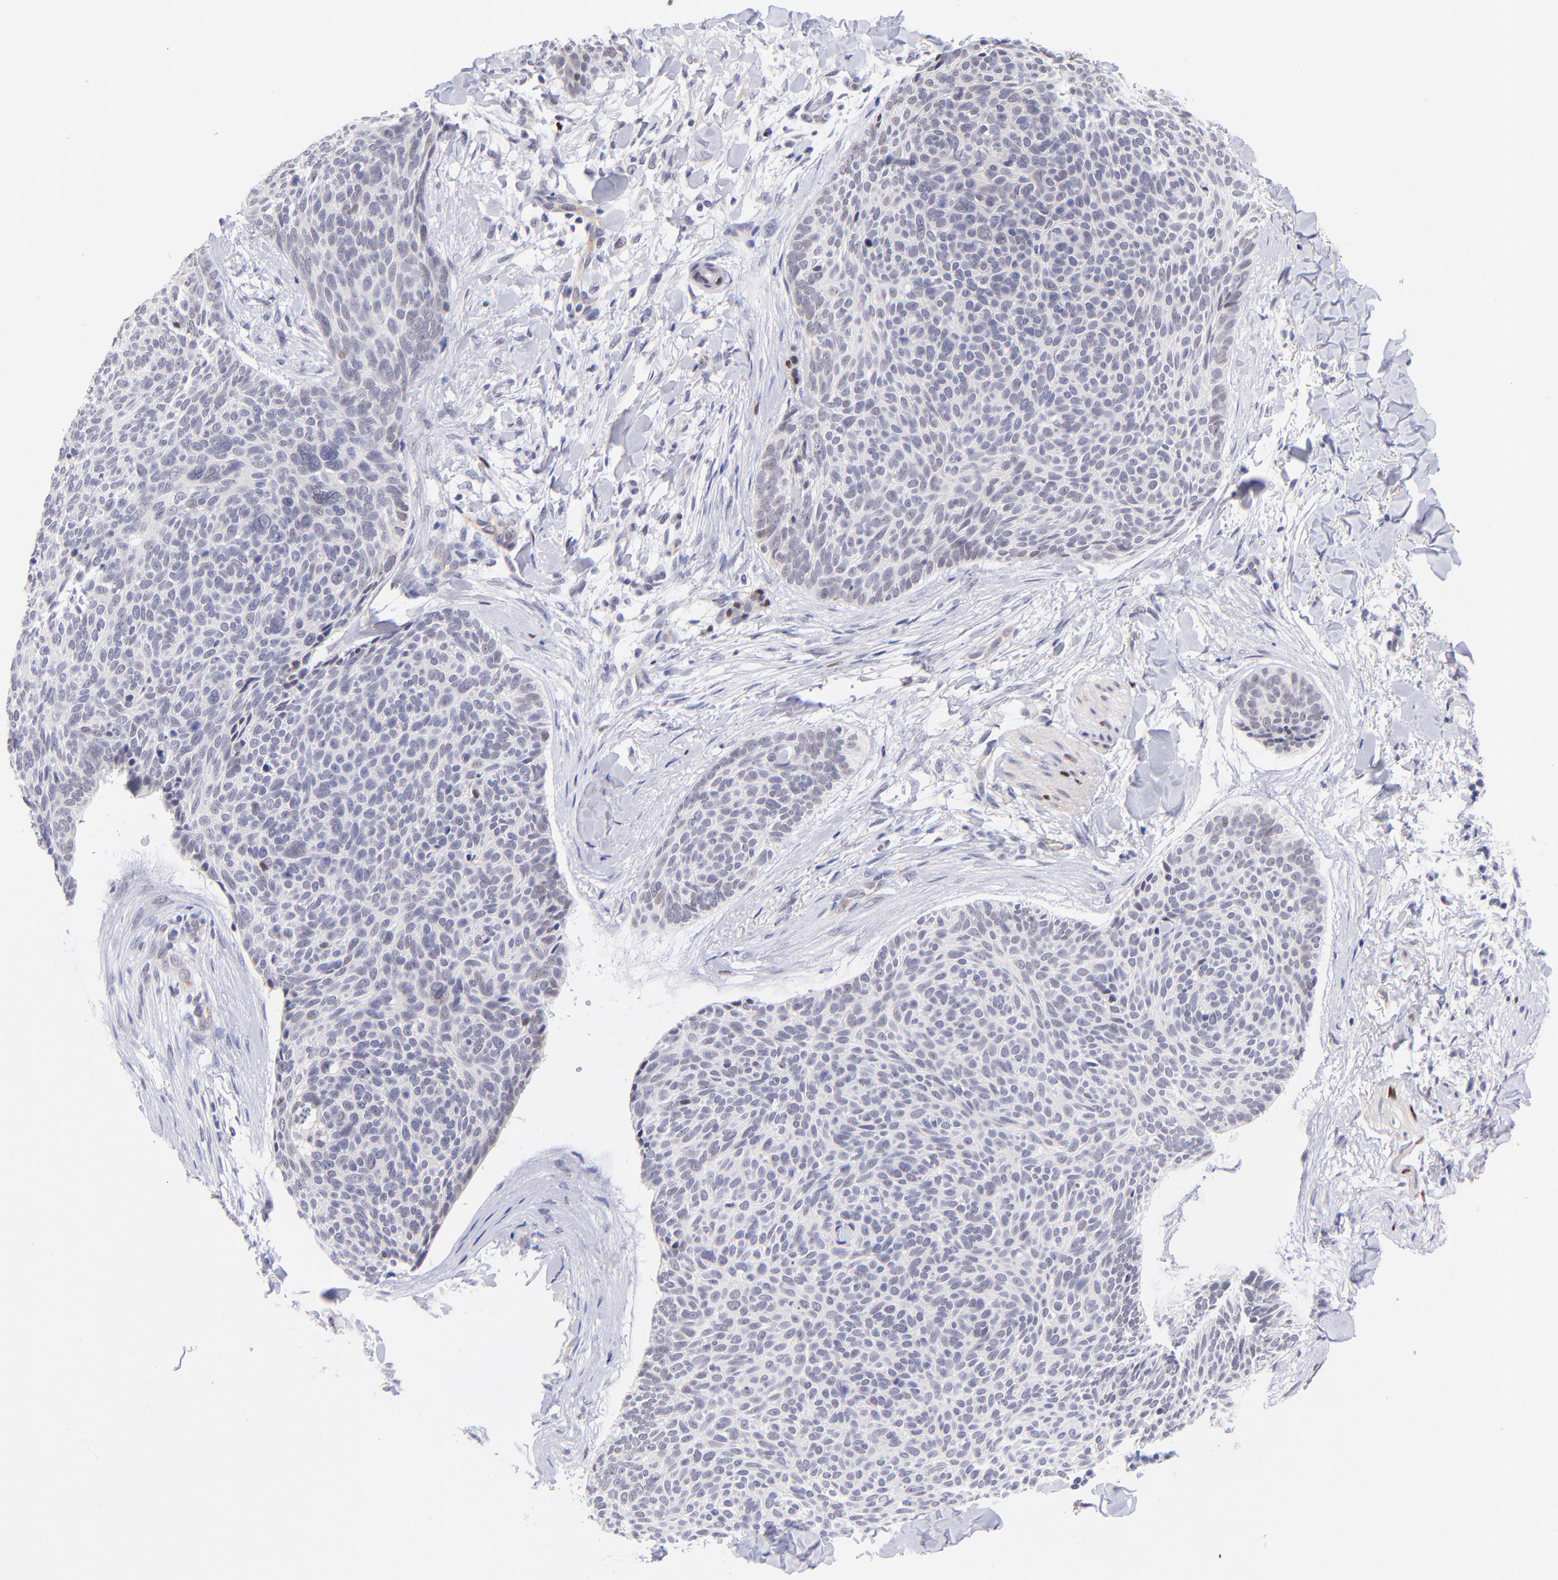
{"staining": {"intensity": "weak", "quantity": "<25%", "location": "nuclear"}, "tissue": "skin cancer", "cell_type": "Tumor cells", "image_type": "cancer", "snomed": [{"axis": "morphology", "description": "Normal tissue, NOS"}, {"axis": "morphology", "description": "Basal cell carcinoma"}, {"axis": "topography", "description": "Skin"}], "caption": "Tumor cells show no significant expression in skin cancer (basal cell carcinoma).", "gene": "SOX6", "patient": {"sex": "female", "age": 57}}